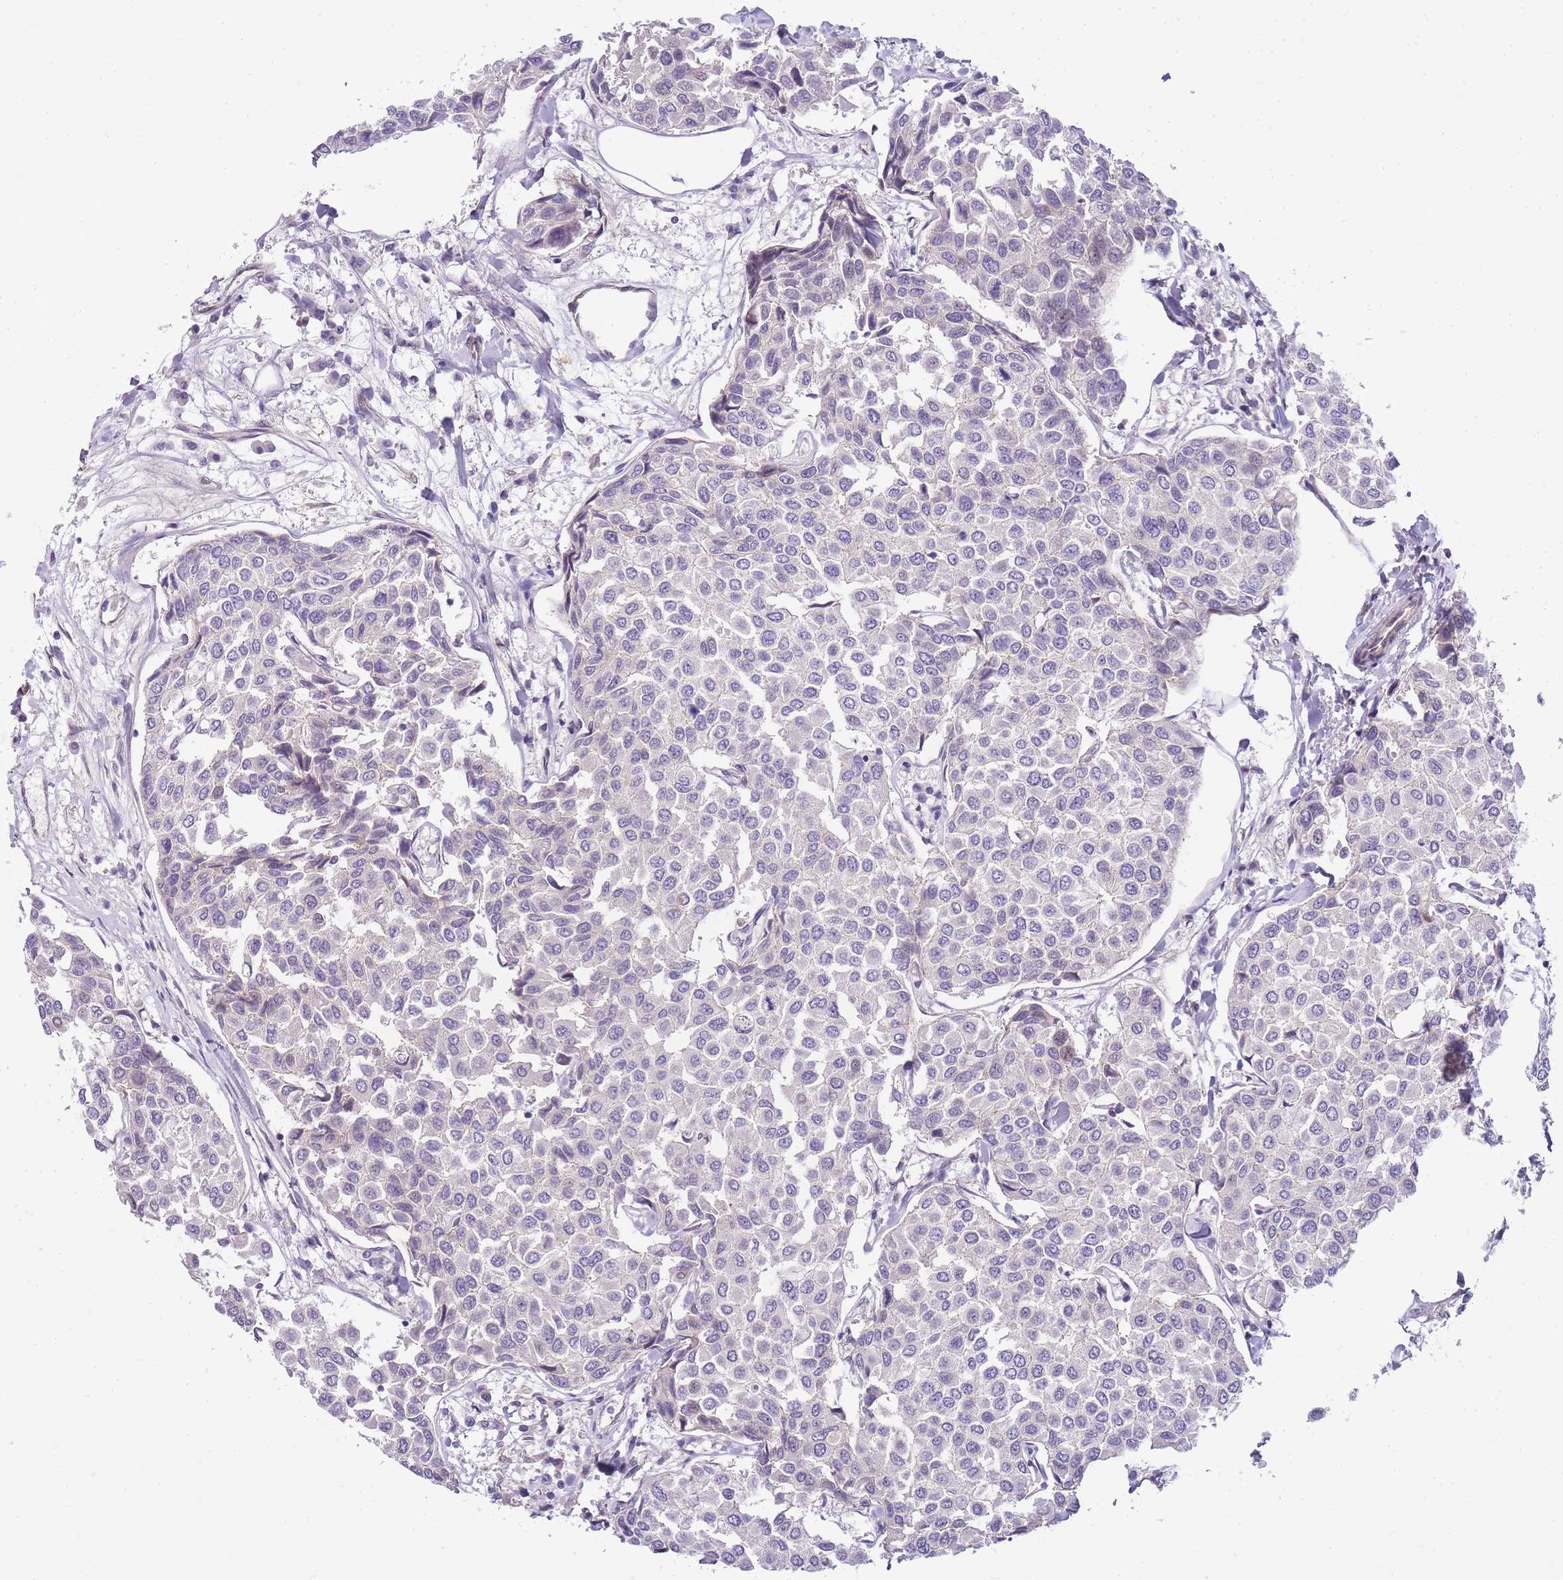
{"staining": {"intensity": "negative", "quantity": "none", "location": "none"}, "tissue": "breast cancer", "cell_type": "Tumor cells", "image_type": "cancer", "snomed": [{"axis": "morphology", "description": "Duct carcinoma"}, {"axis": "topography", "description": "Breast"}], "caption": "This histopathology image is of breast invasive ductal carcinoma stained with immunohistochemistry to label a protein in brown with the nuclei are counter-stained blue. There is no expression in tumor cells.", "gene": "CLBA1", "patient": {"sex": "female", "age": 55}}